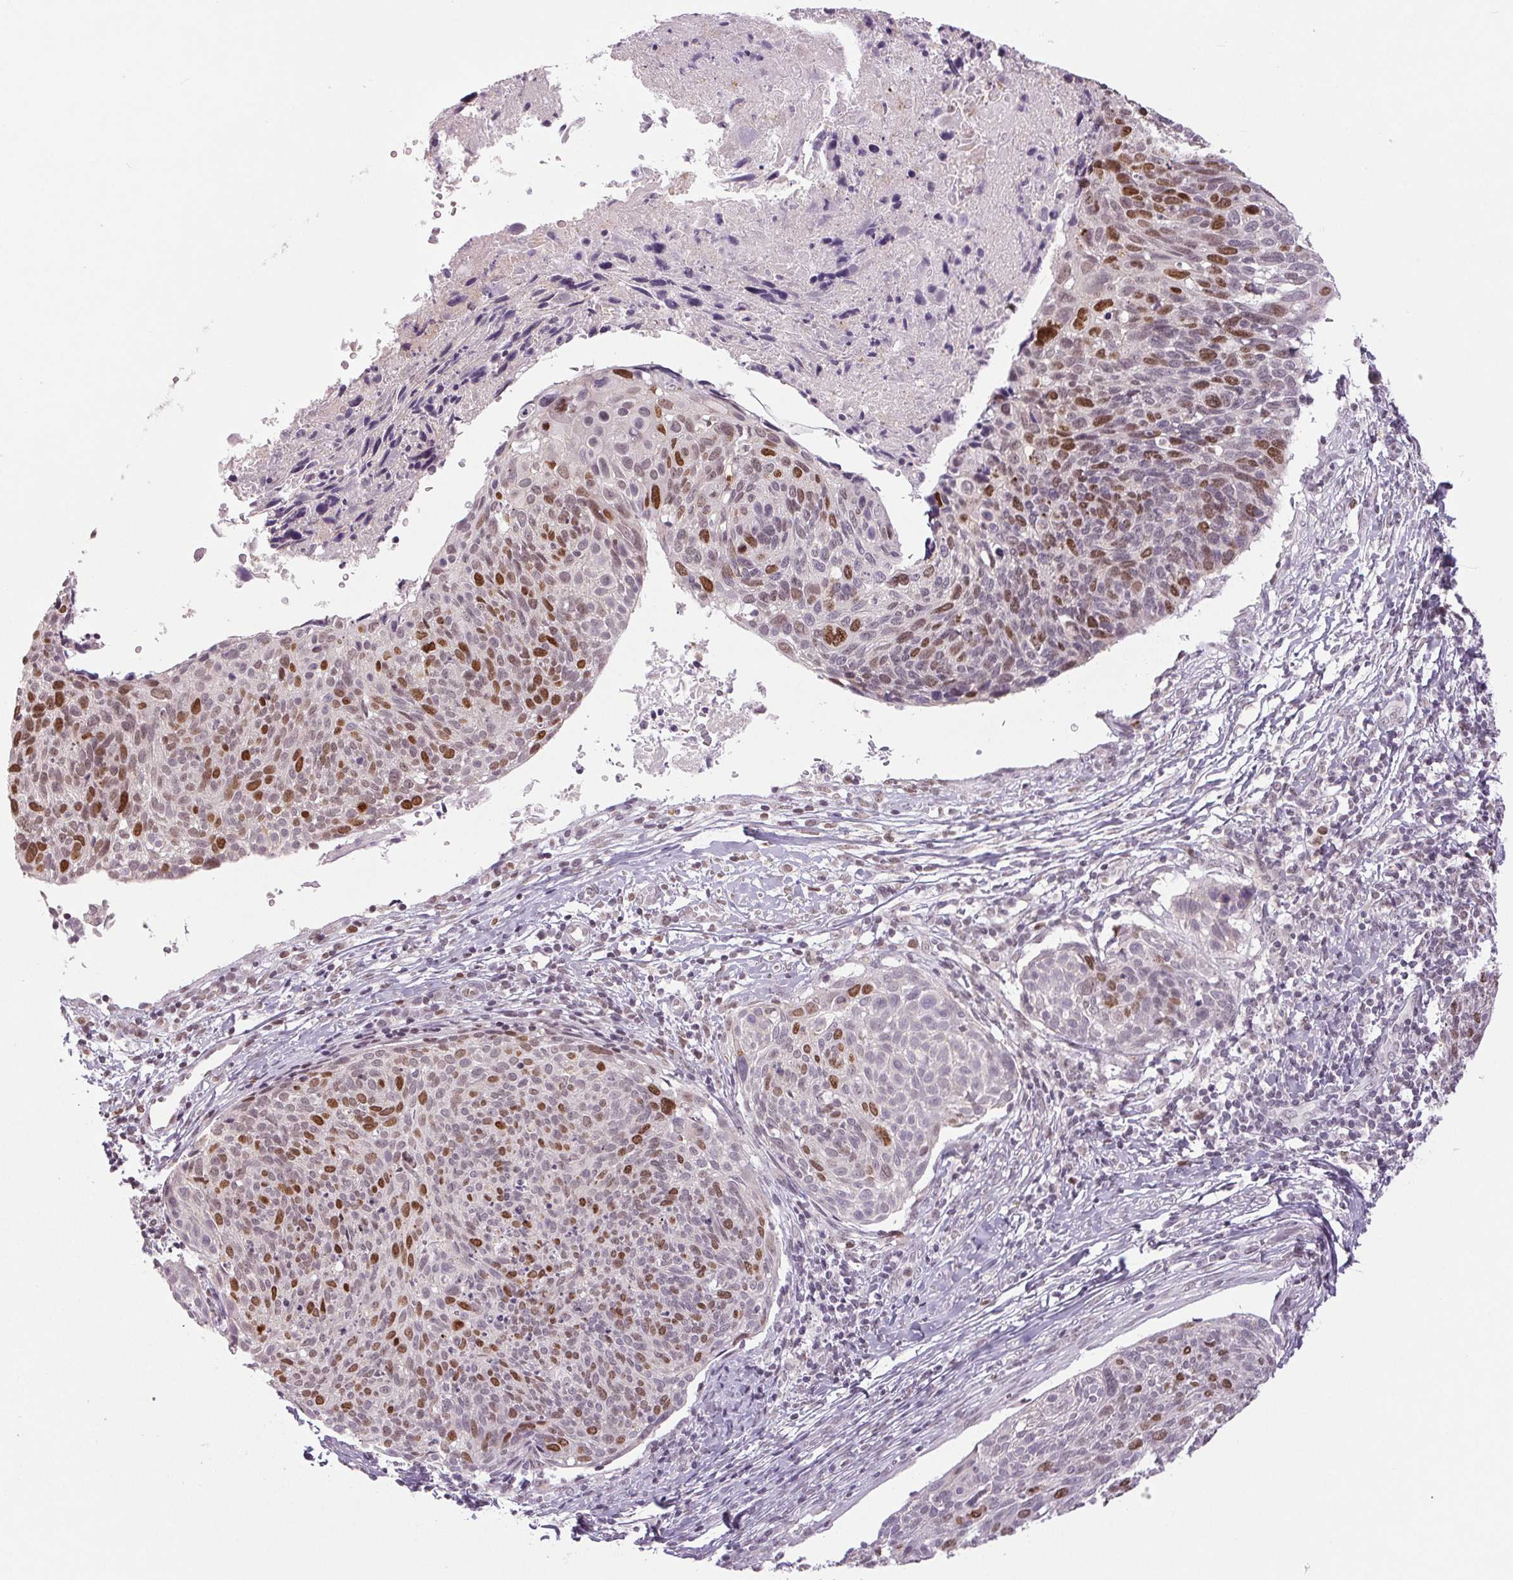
{"staining": {"intensity": "strong", "quantity": "<25%", "location": "nuclear"}, "tissue": "cervical cancer", "cell_type": "Tumor cells", "image_type": "cancer", "snomed": [{"axis": "morphology", "description": "Squamous cell carcinoma, NOS"}, {"axis": "topography", "description": "Cervix"}], "caption": "High-power microscopy captured an IHC photomicrograph of squamous cell carcinoma (cervical), revealing strong nuclear staining in about <25% of tumor cells.", "gene": "SMIM6", "patient": {"sex": "female", "age": 49}}